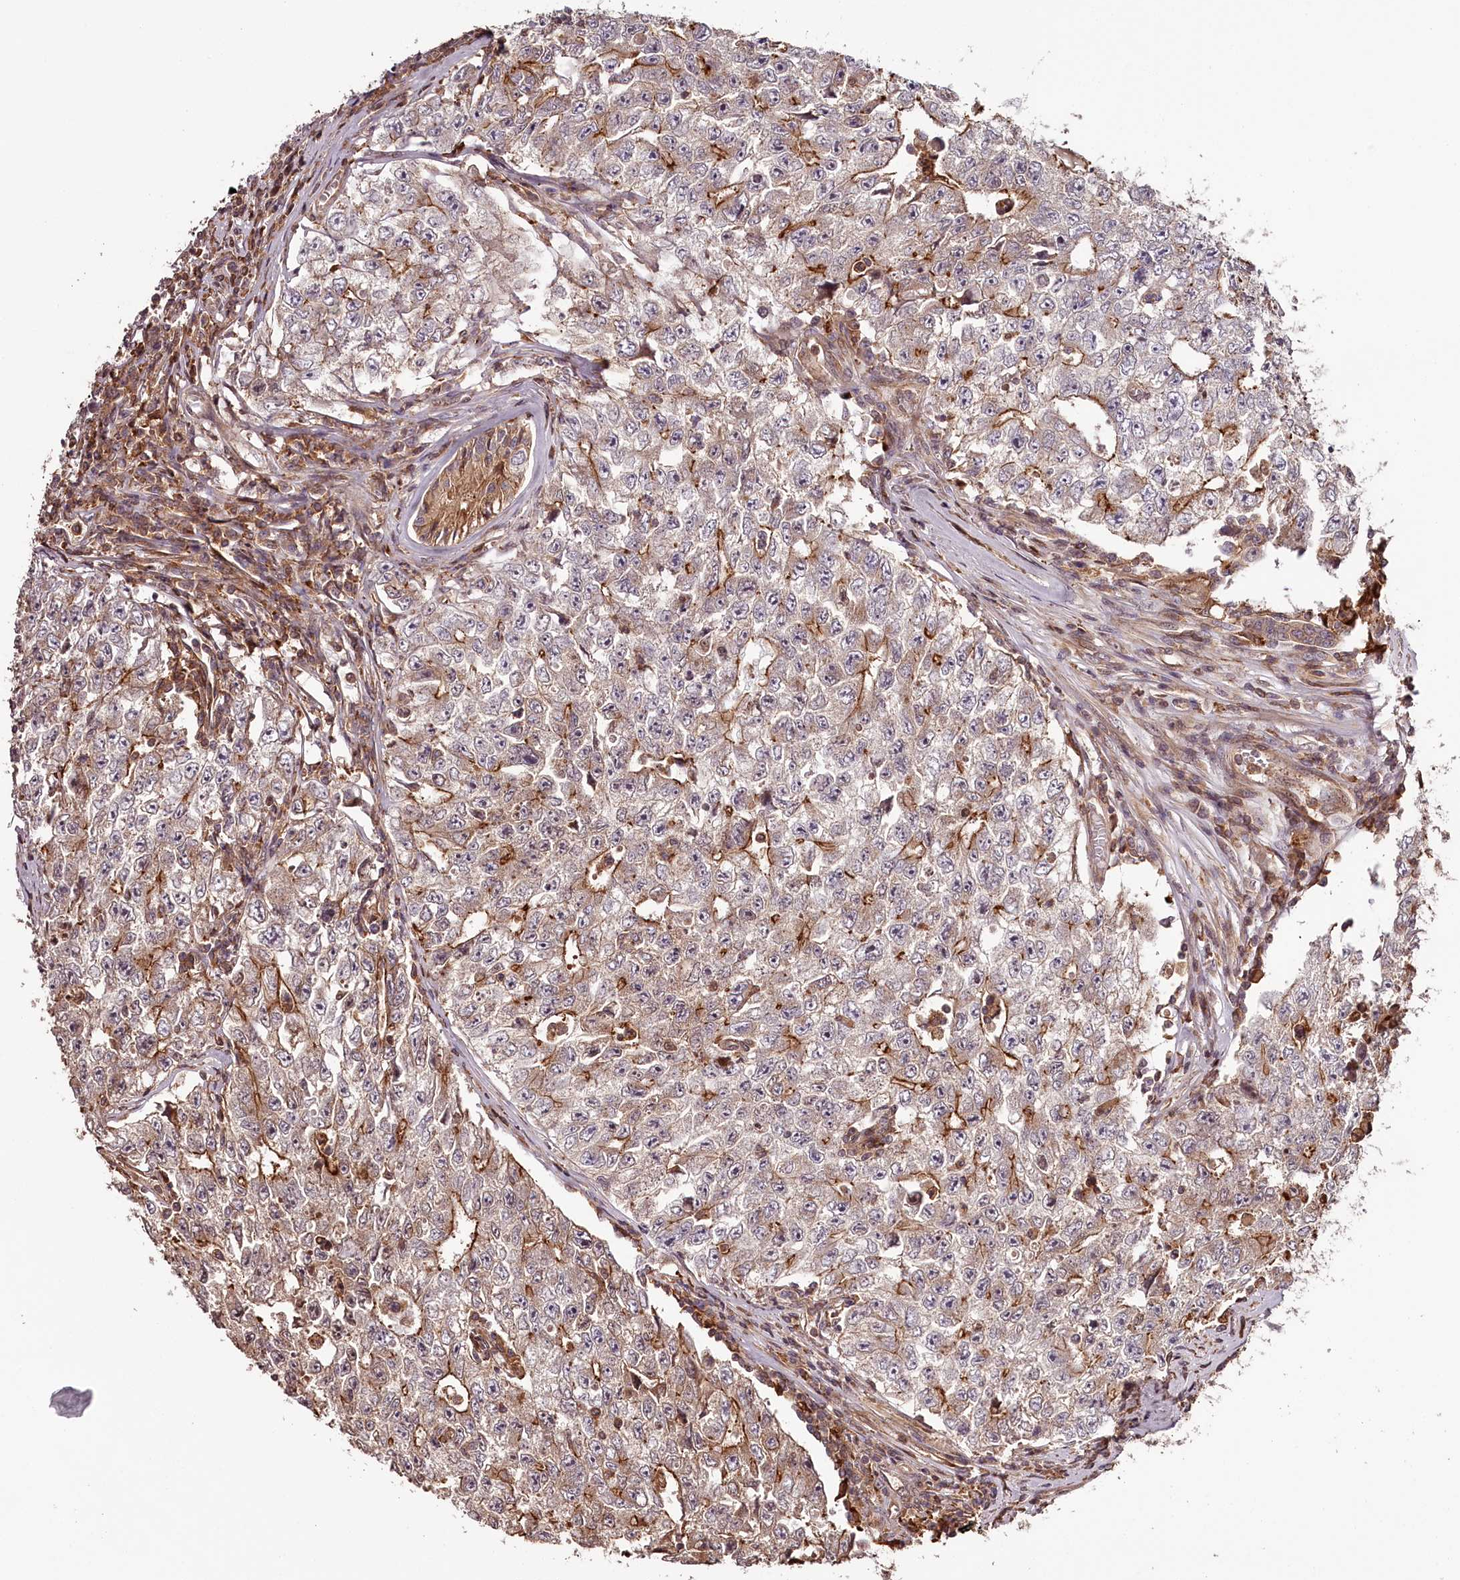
{"staining": {"intensity": "strong", "quantity": "25%-75%", "location": "cytoplasmic/membranous"}, "tissue": "testis cancer", "cell_type": "Tumor cells", "image_type": "cancer", "snomed": [{"axis": "morphology", "description": "Carcinoma, Embryonal, NOS"}, {"axis": "topography", "description": "Testis"}], "caption": "Brown immunohistochemical staining in testis cancer (embryonal carcinoma) displays strong cytoplasmic/membranous expression in approximately 25%-75% of tumor cells.", "gene": "KIF14", "patient": {"sex": "male", "age": 17}}